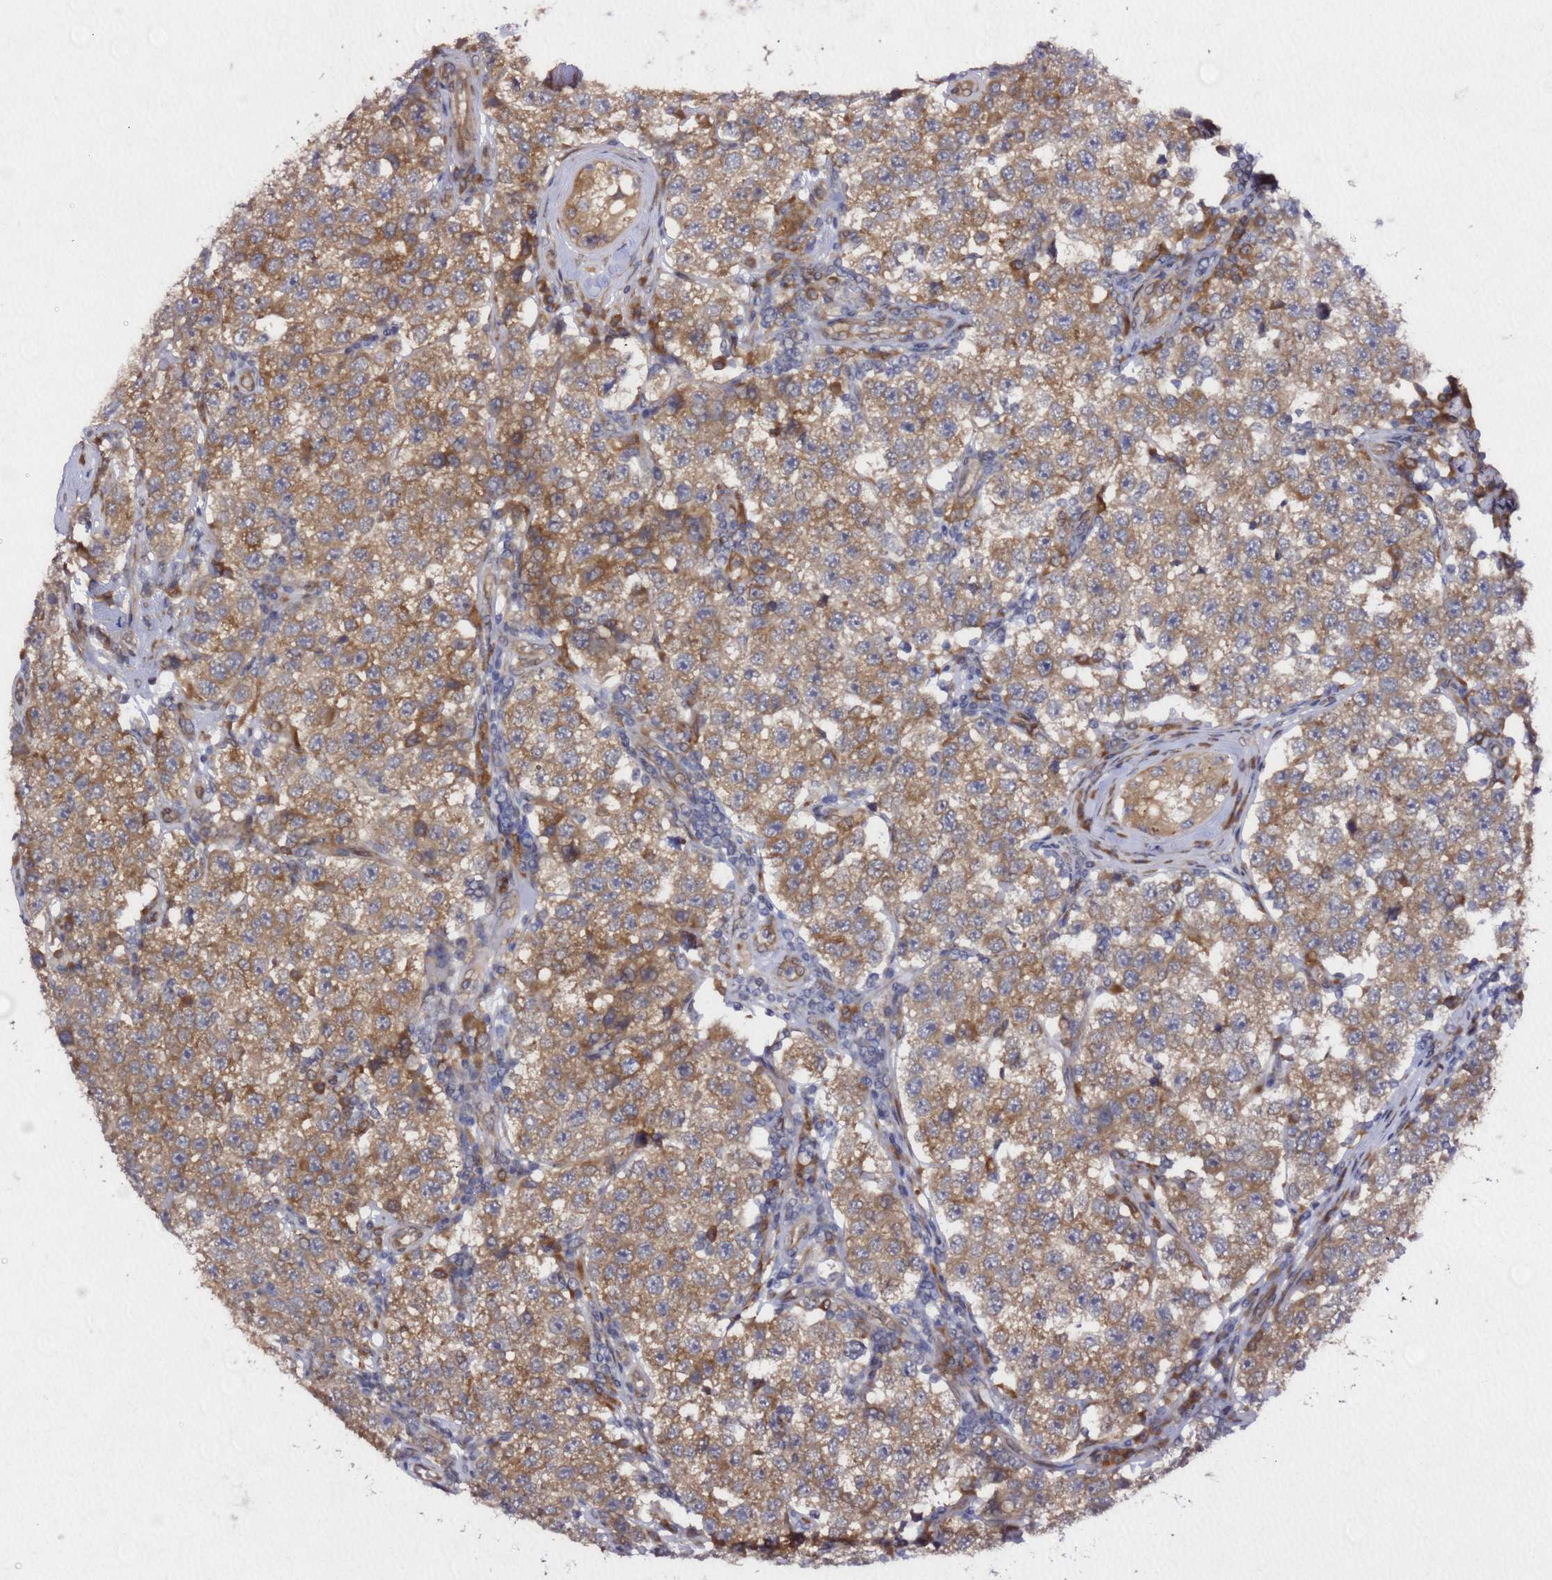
{"staining": {"intensity": "moderate", "quantity": ">75%", "location": "cytoplasmic/membranous"}, "tissue": "testis cancer", "cell_type": "Tumor cells", "image_type": "cancer", "snomed": [{"axis": "morphology", "description": "Seminoma, NOS"}, {"axis": "topography", "description": "Testis"}], "caption": "Testis cancer stained for a protein shows moderate cytoplasmic/membranous positivity in tumor cells. (Brightfield microscopy of DAB IHC at high magnification).", "gene": "PRKAB2", "patient": {"sex": "male", "age": 34}}